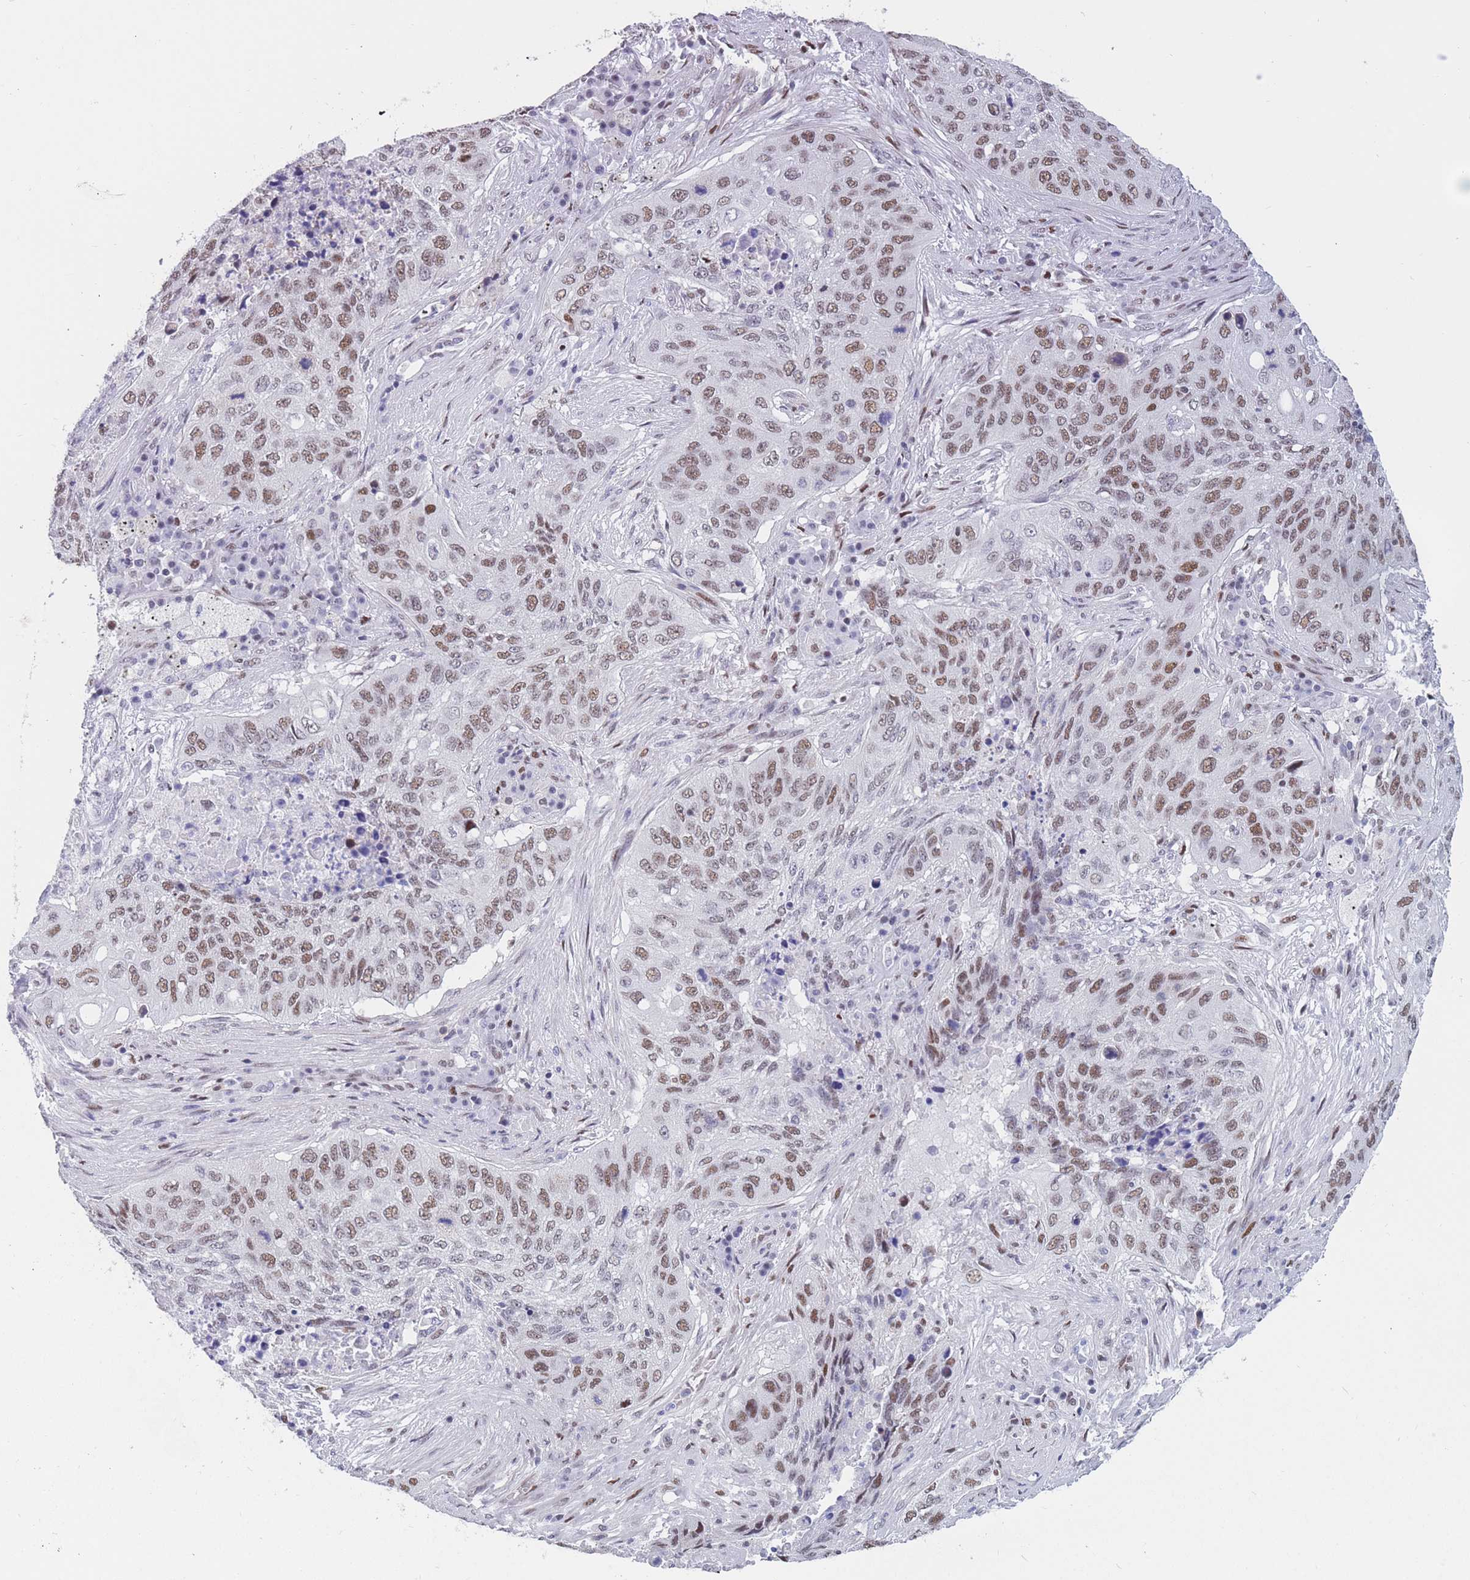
{"staining": {"intensity": "moderate", "quantity": ">75%", "location": "nuclear"}, "tissue": "lung cancer", "cell_type": "Tumor cells", "image_type": "cancer", "snomed": [{"axis": "morphology", "description": "Squamous cell carcinoma, NOS"}, {"axis": "topography", "description": "Lung"}], "caption": "IHC micrograph of neoplastic tissue: human lung squamous cell carcinoma stained using immunohistochemistry (IHC) exhibits medium levels of moderate protein expression localized specifically in the nuclear of tumor cells, appearing as a nuclear brown color.", "gene": "NASP", "patient": {"sex": "female", "age": 63}}